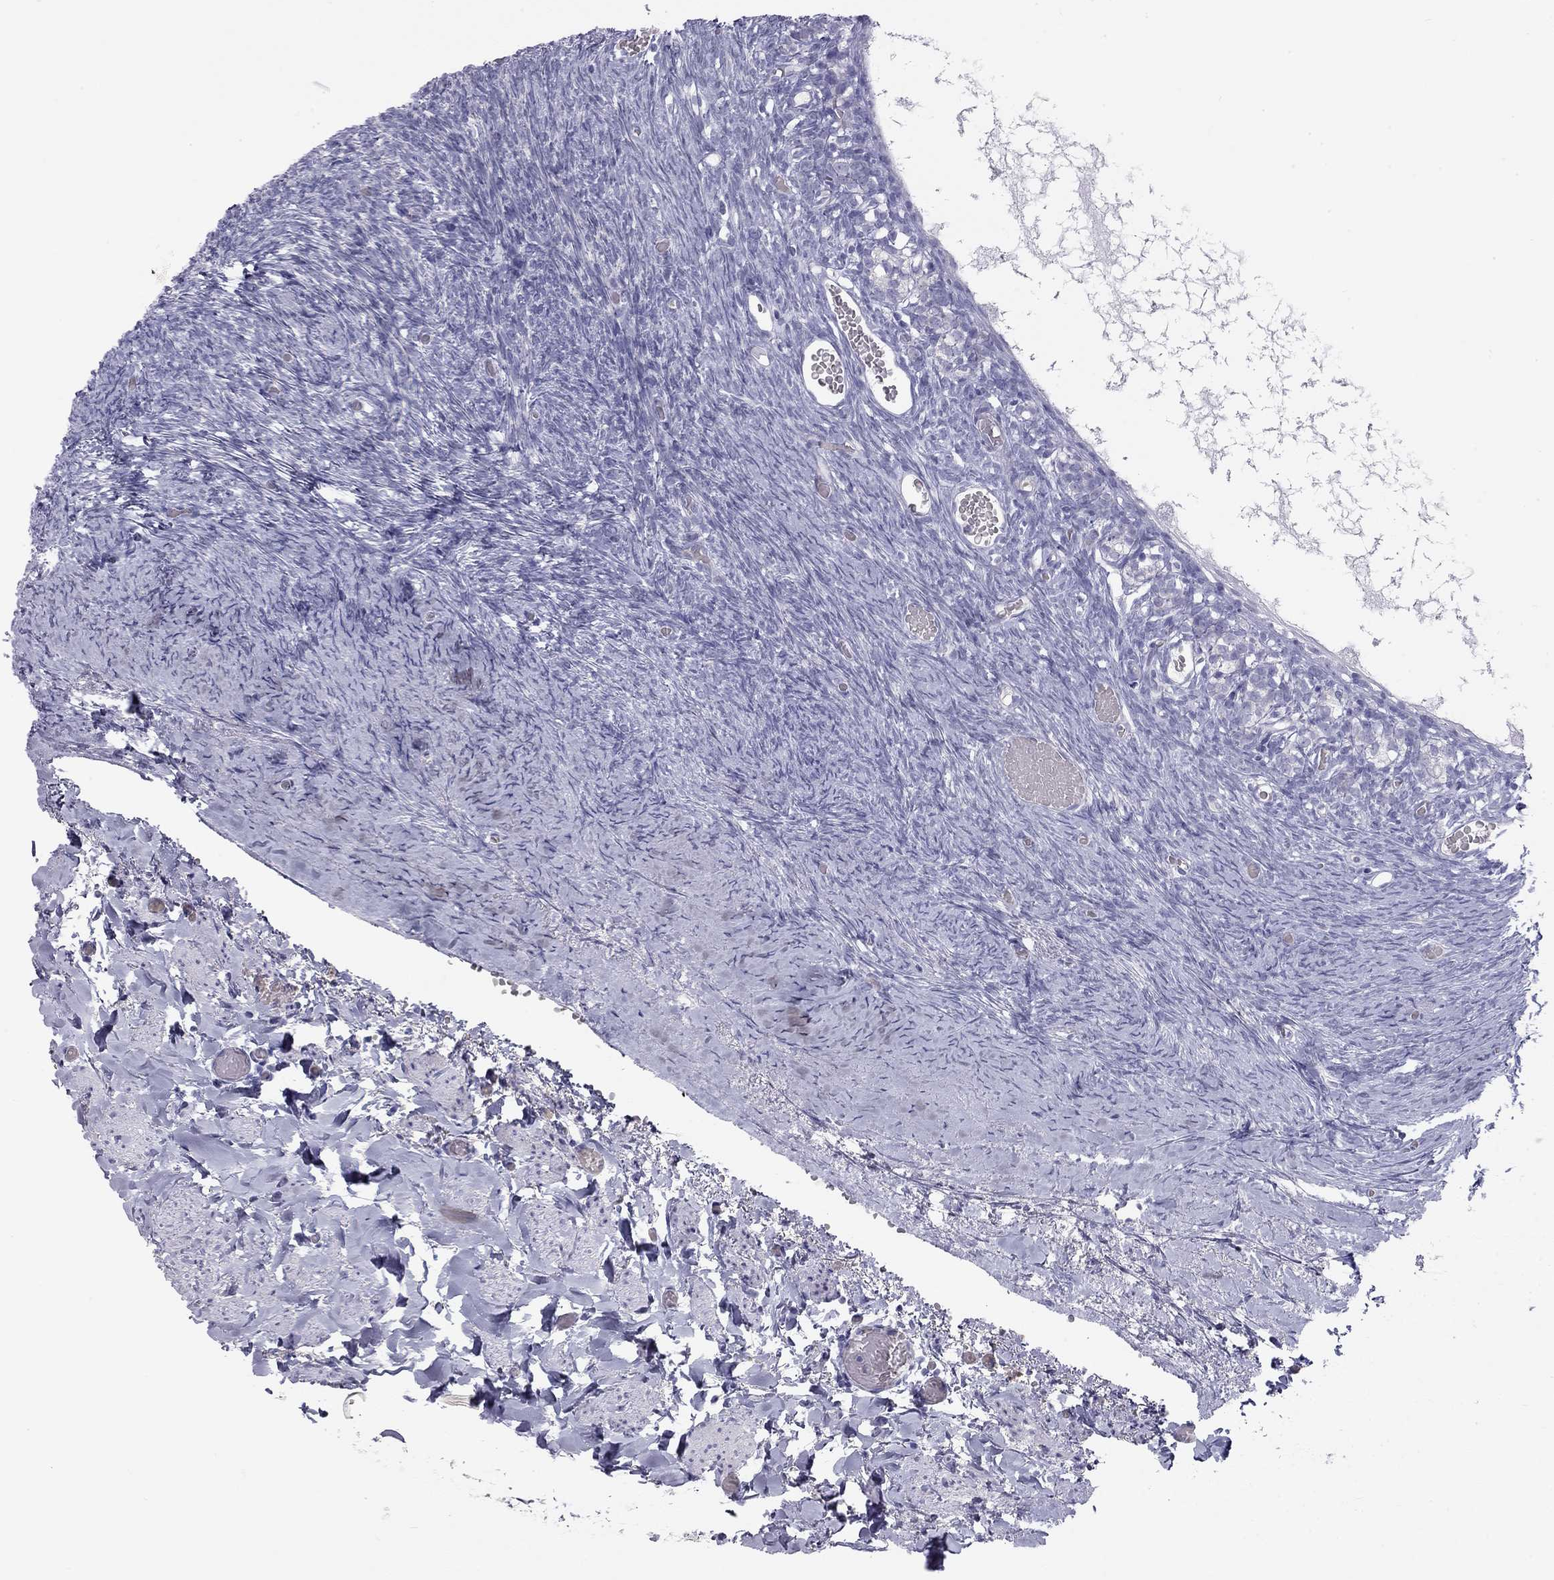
{"staining": {"intensity": "negative", "quantity": "none", "location": "none"}, "tissue": "ovary", "cell_type": "Follicle cells", "image_type": "normal", "snomed": [{"axis": "morphology", "description": "Normal tissue, NOS"}, {"axis": "topography", "description": "Ovary"}], "caption": "High power microscopy micrograph of an immunohistochemistry photomicrograph of benign ovary, revealing no significant staining in follicle cells.", "gene": "TDRD6", "patient": {"sex": "female", "age": 39}}